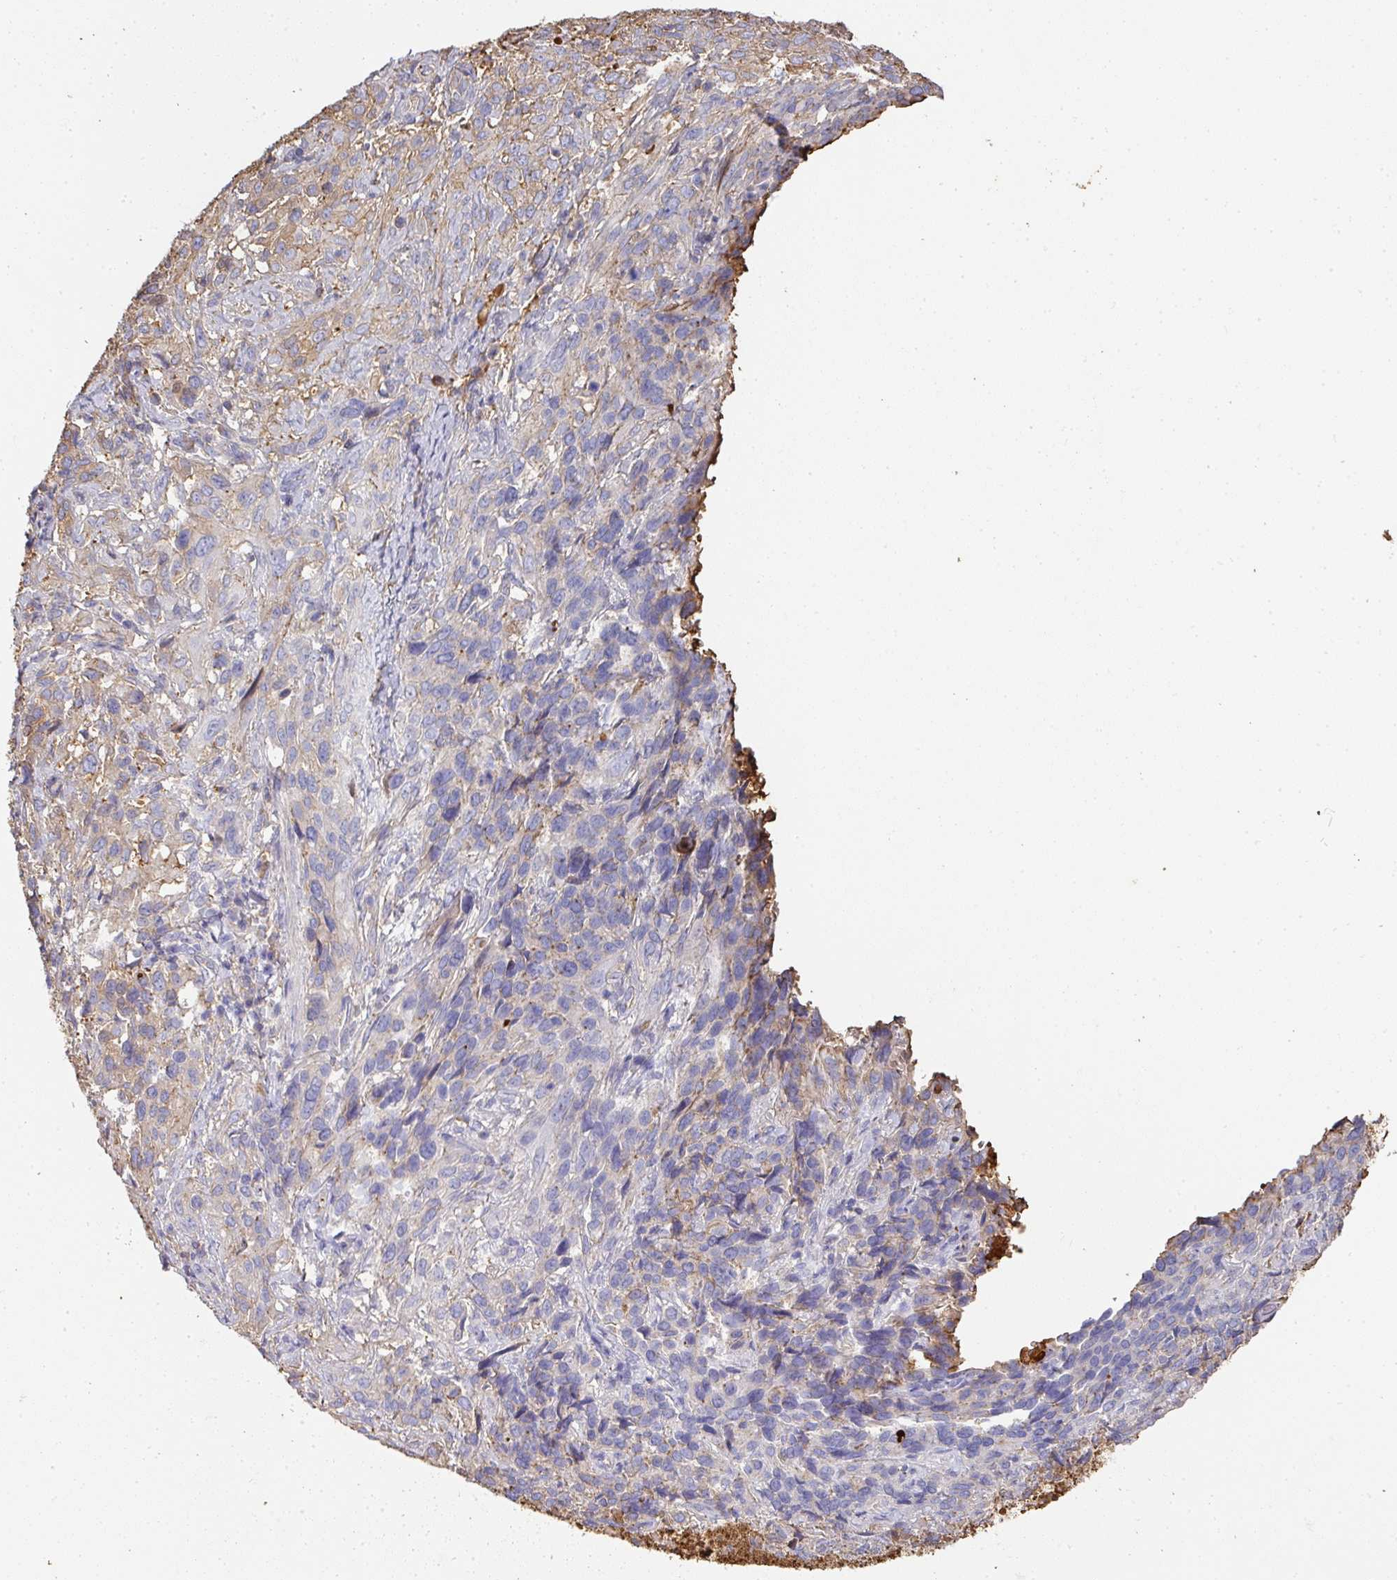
{"staining": {"intensity": "weak", "quantity": "<25%", "location": "cytoplasmic/membranous"}, "tissue": "cervical cancer", "cell_type": "Tumor cells", "image_type": "cancer", "snomed": [{"axis": "morphology", "description": "Squamous cell carcinoma, NOS"}, {"axis": "topography", "description": "Cervix"}], "caption": "Cervical cancer (squamous cell carcinoma) was stained to show a protein in brown. There is no significant staining in tumor cells.", "gene": "ALB", "patient": {"sex": "female", "age": 51}}